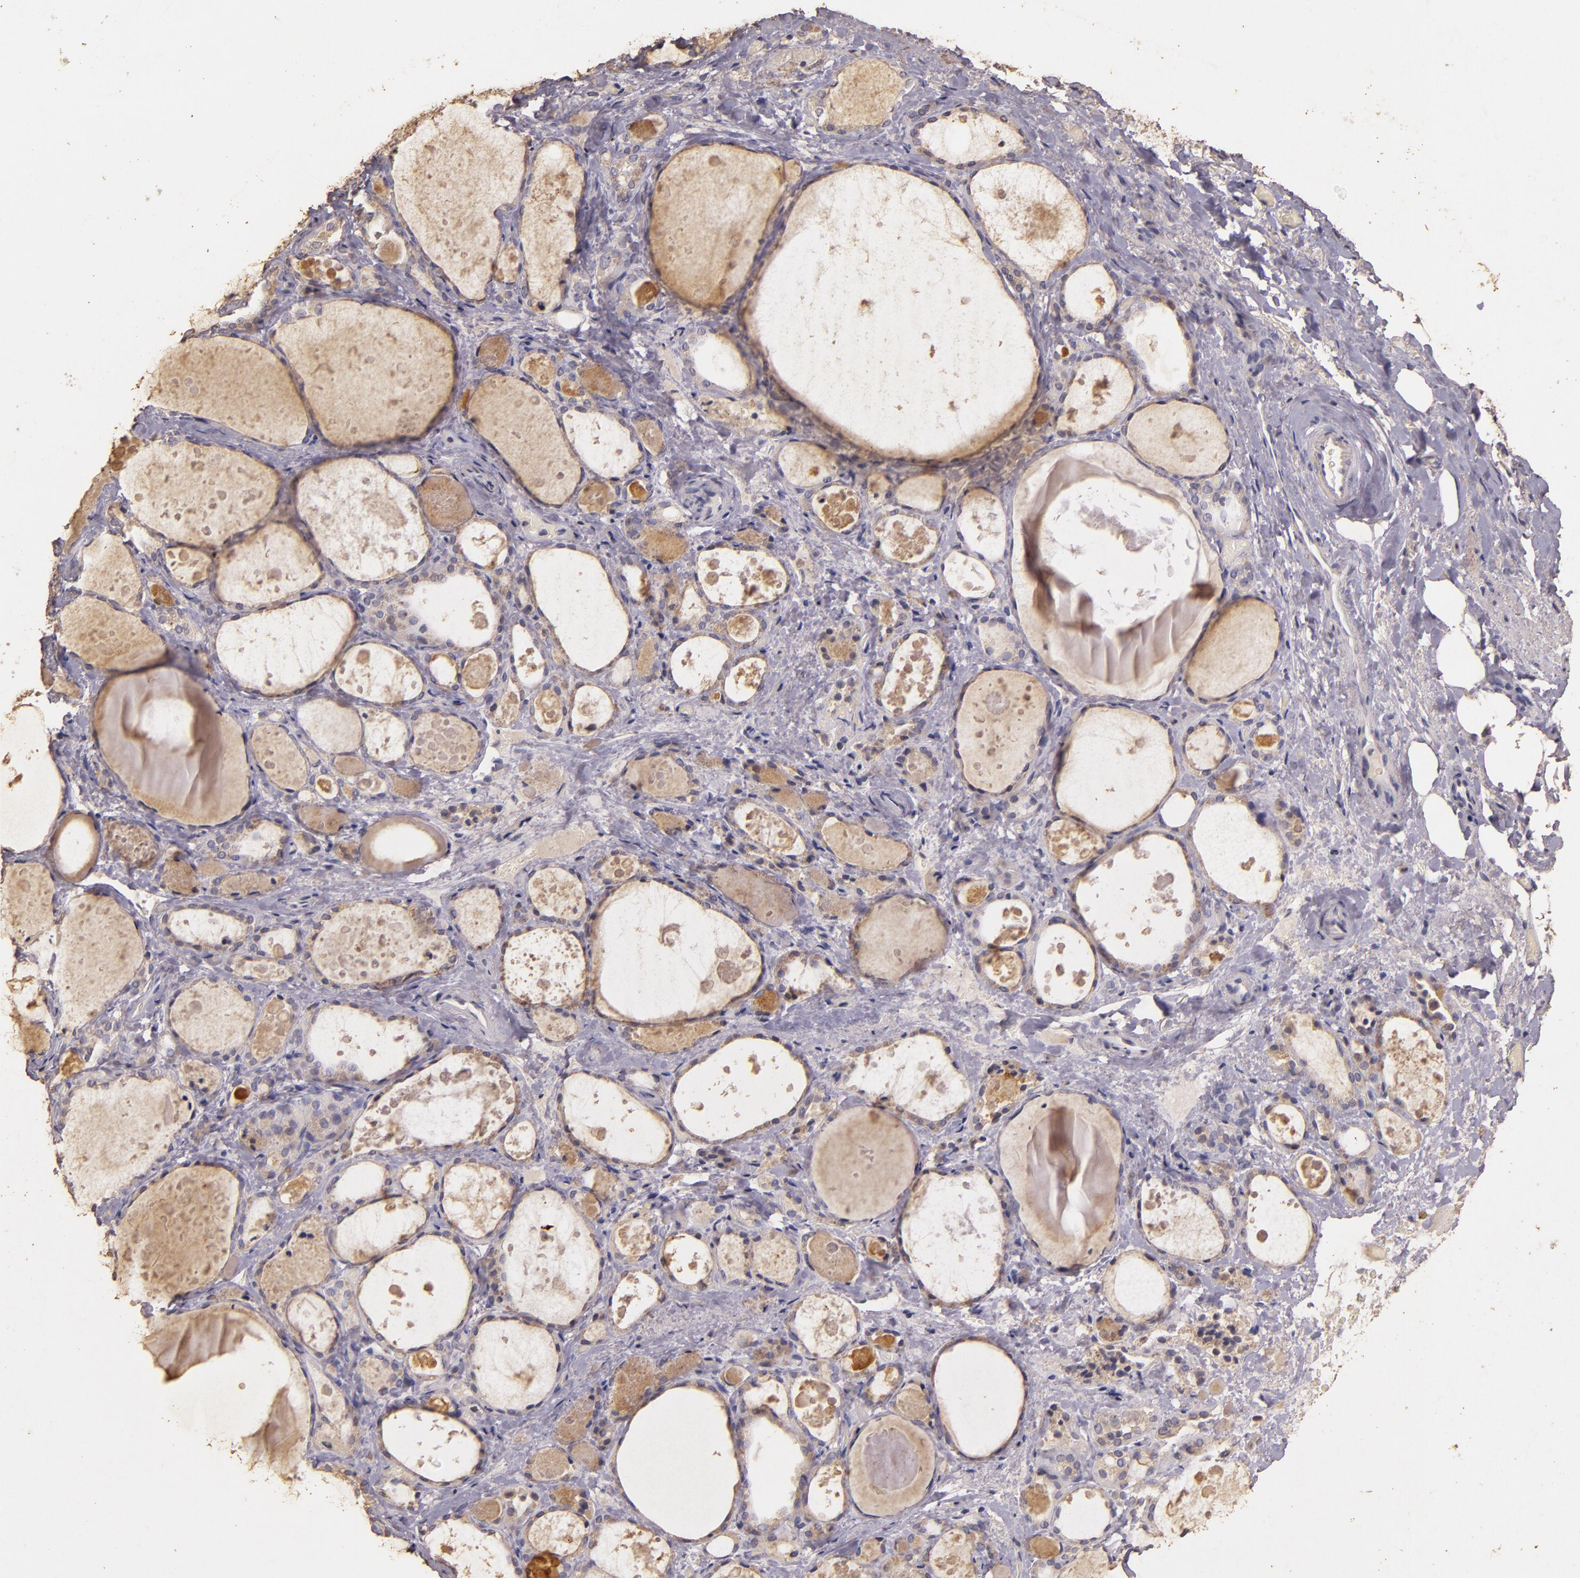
{"staining": {"intensity": "moderate", "quantity": "25%-75%", "location": "cytoplasmic/membranous"}, "tissue": "thyroid gland", "cell_type": "Glandular cells", "image_type": "normal", "snomed": [{"axis": "morphology", "description": "Normal tissue, NOS"}, {"axis": "topography", "description": "Thyroid gland"}], "caption": "IHC staining of benign thyroid gland, which displays medium levels of moderate cytoplasmic/membranous positivity in about 25%-75% of glandular cells indicating moderate cytoplasmic/membranous protein staining. The staining was performed using DAB (brown) for protein detection and nuclei were counterstained in hematoxylin (blue).", "gene": "BCL2L13", "patient": {"sex": "female", "age": 75}}